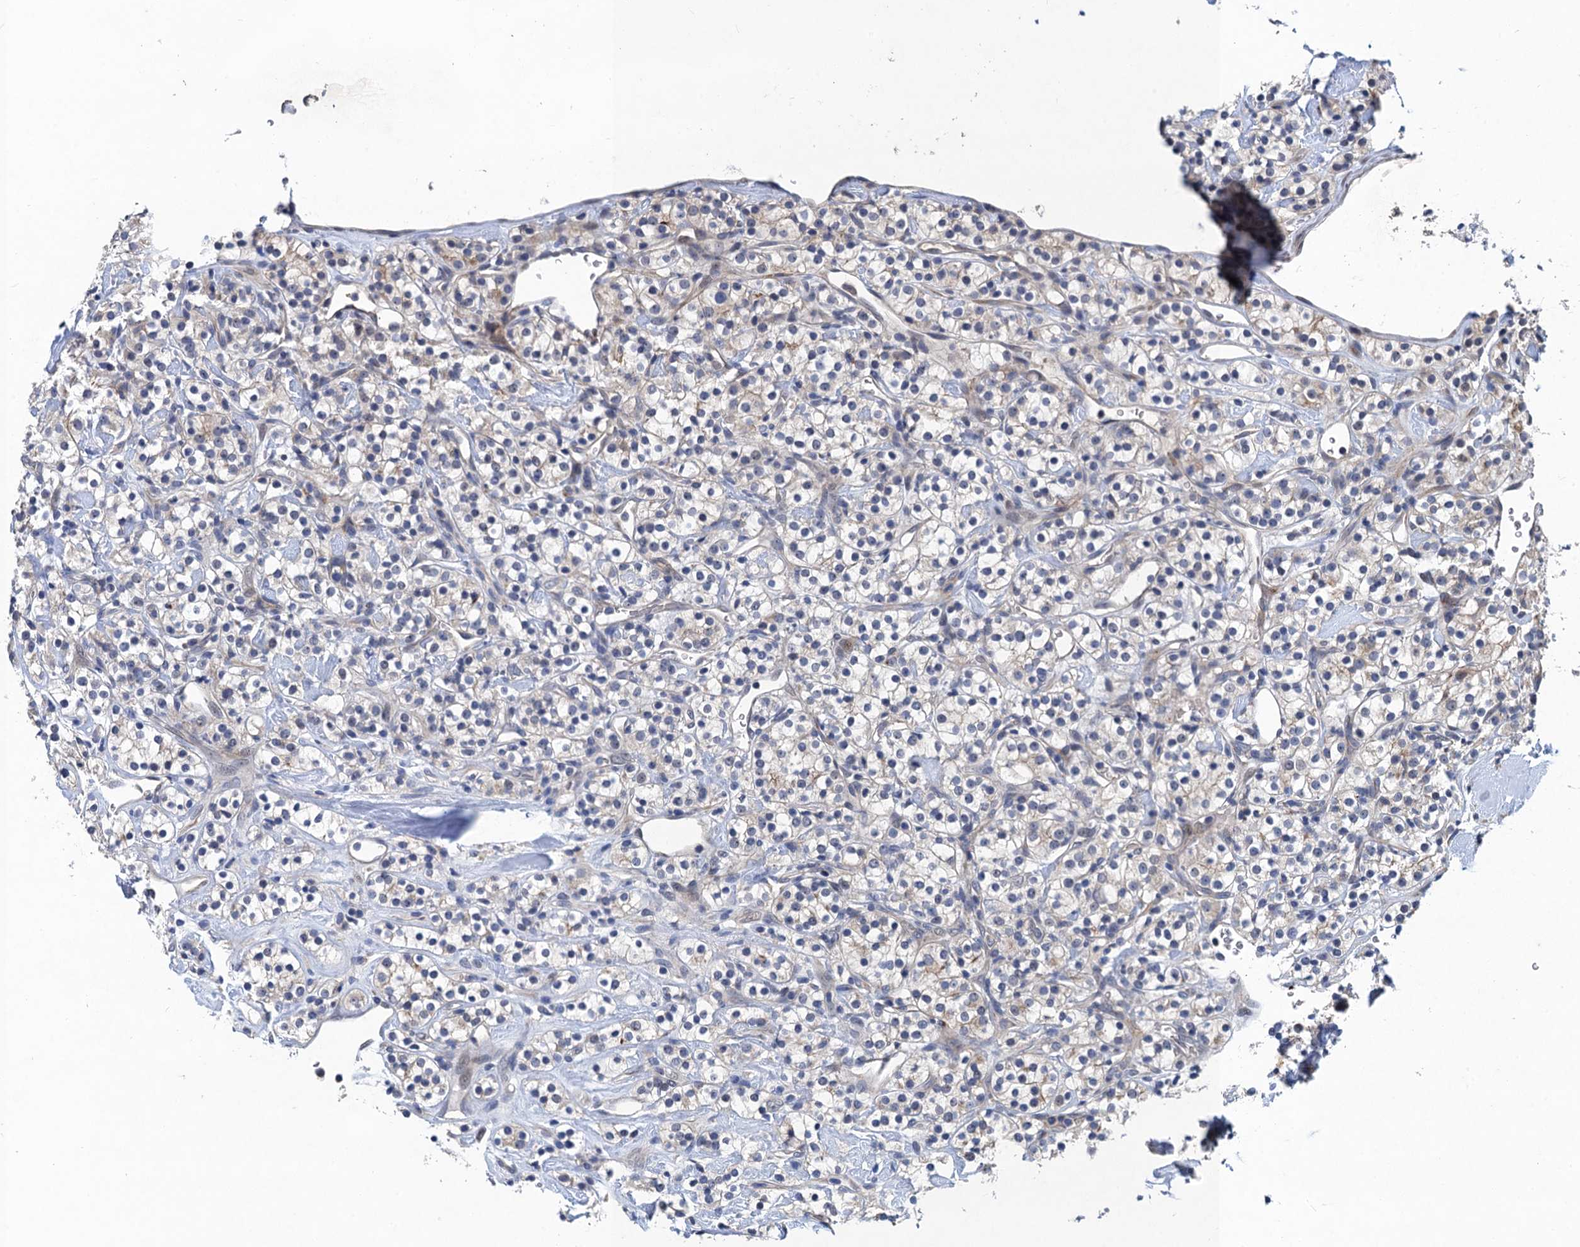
{"staining": {"intensity": "negative", "quantity": "none", "location": "none"}, "tissue": "renal cancer", "cell_type": "Tumor cells", "image_type": "cancer", "snomed": [{"axis": "morphology", "description": "Adenocarcinoma, NOS"}, {"axis": "topography", "description": "Kidney"}], "caption": "An IHC photomicrograph of adenocarcinoma (renal) is shown. There is no staining in tumor cells of adenocarcinoma (renal).", "gene": "TRAF7", "patient": {"sex": "male", "age": 77}}